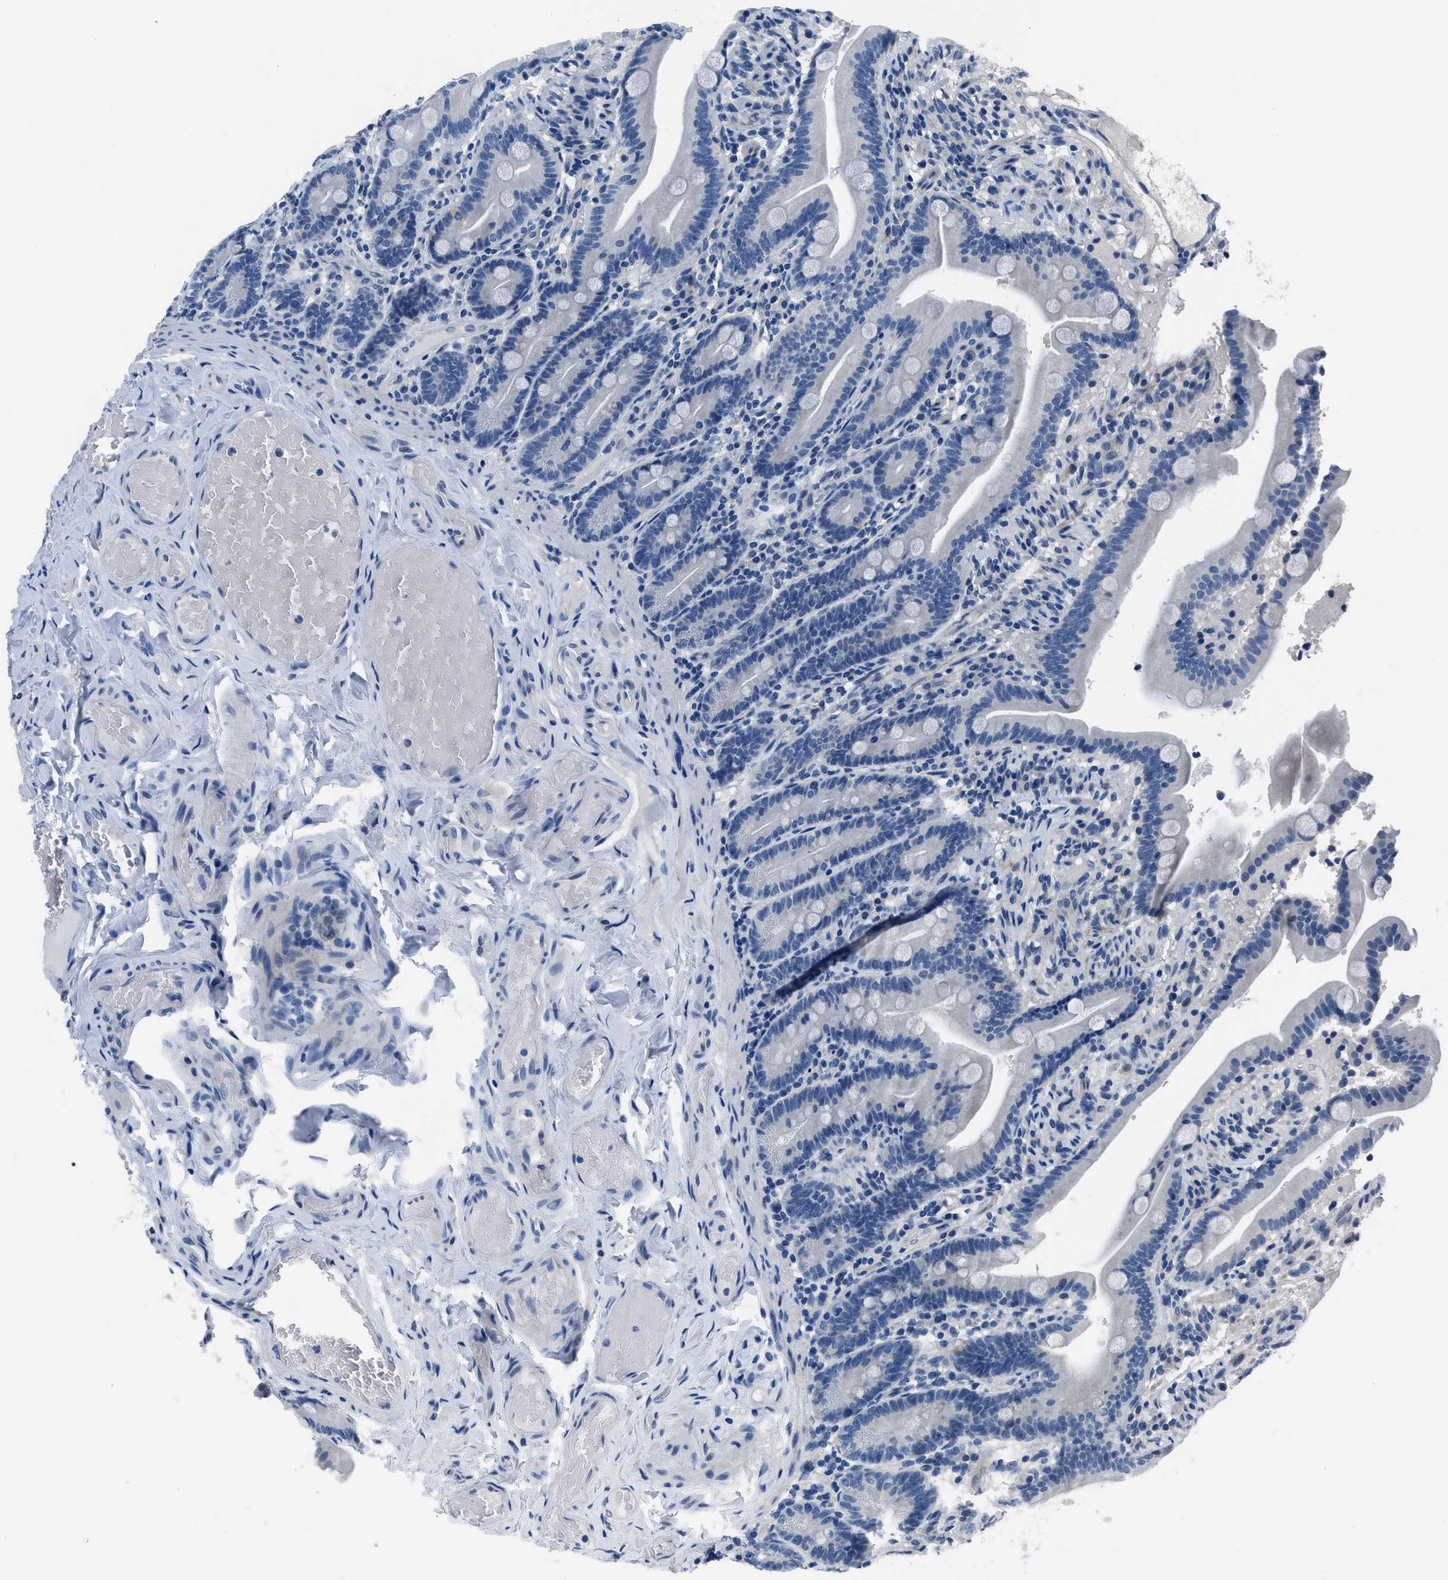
{"staining": {"intensity": "negative", "quantity": "none", "location": "none"}, "tissue": "duodenum", "cell_type": "Glandular cells", "image_type": "normal", "snomed": [{"axis": "morphology", "description": "Normal tissue, NOS"}, {"axis": "topography", "description": "Duodenum"}], "caption": "The micrograph reveals no significant expression in glandular cells of duodenum. The staining is performed using DAB (3,3'-diaminobenzidine) brown chromogen with nuclei counter-stained in using hematoxylin.", "gene": "GJA3", "patient": {"sex": "male", "age": 54}}